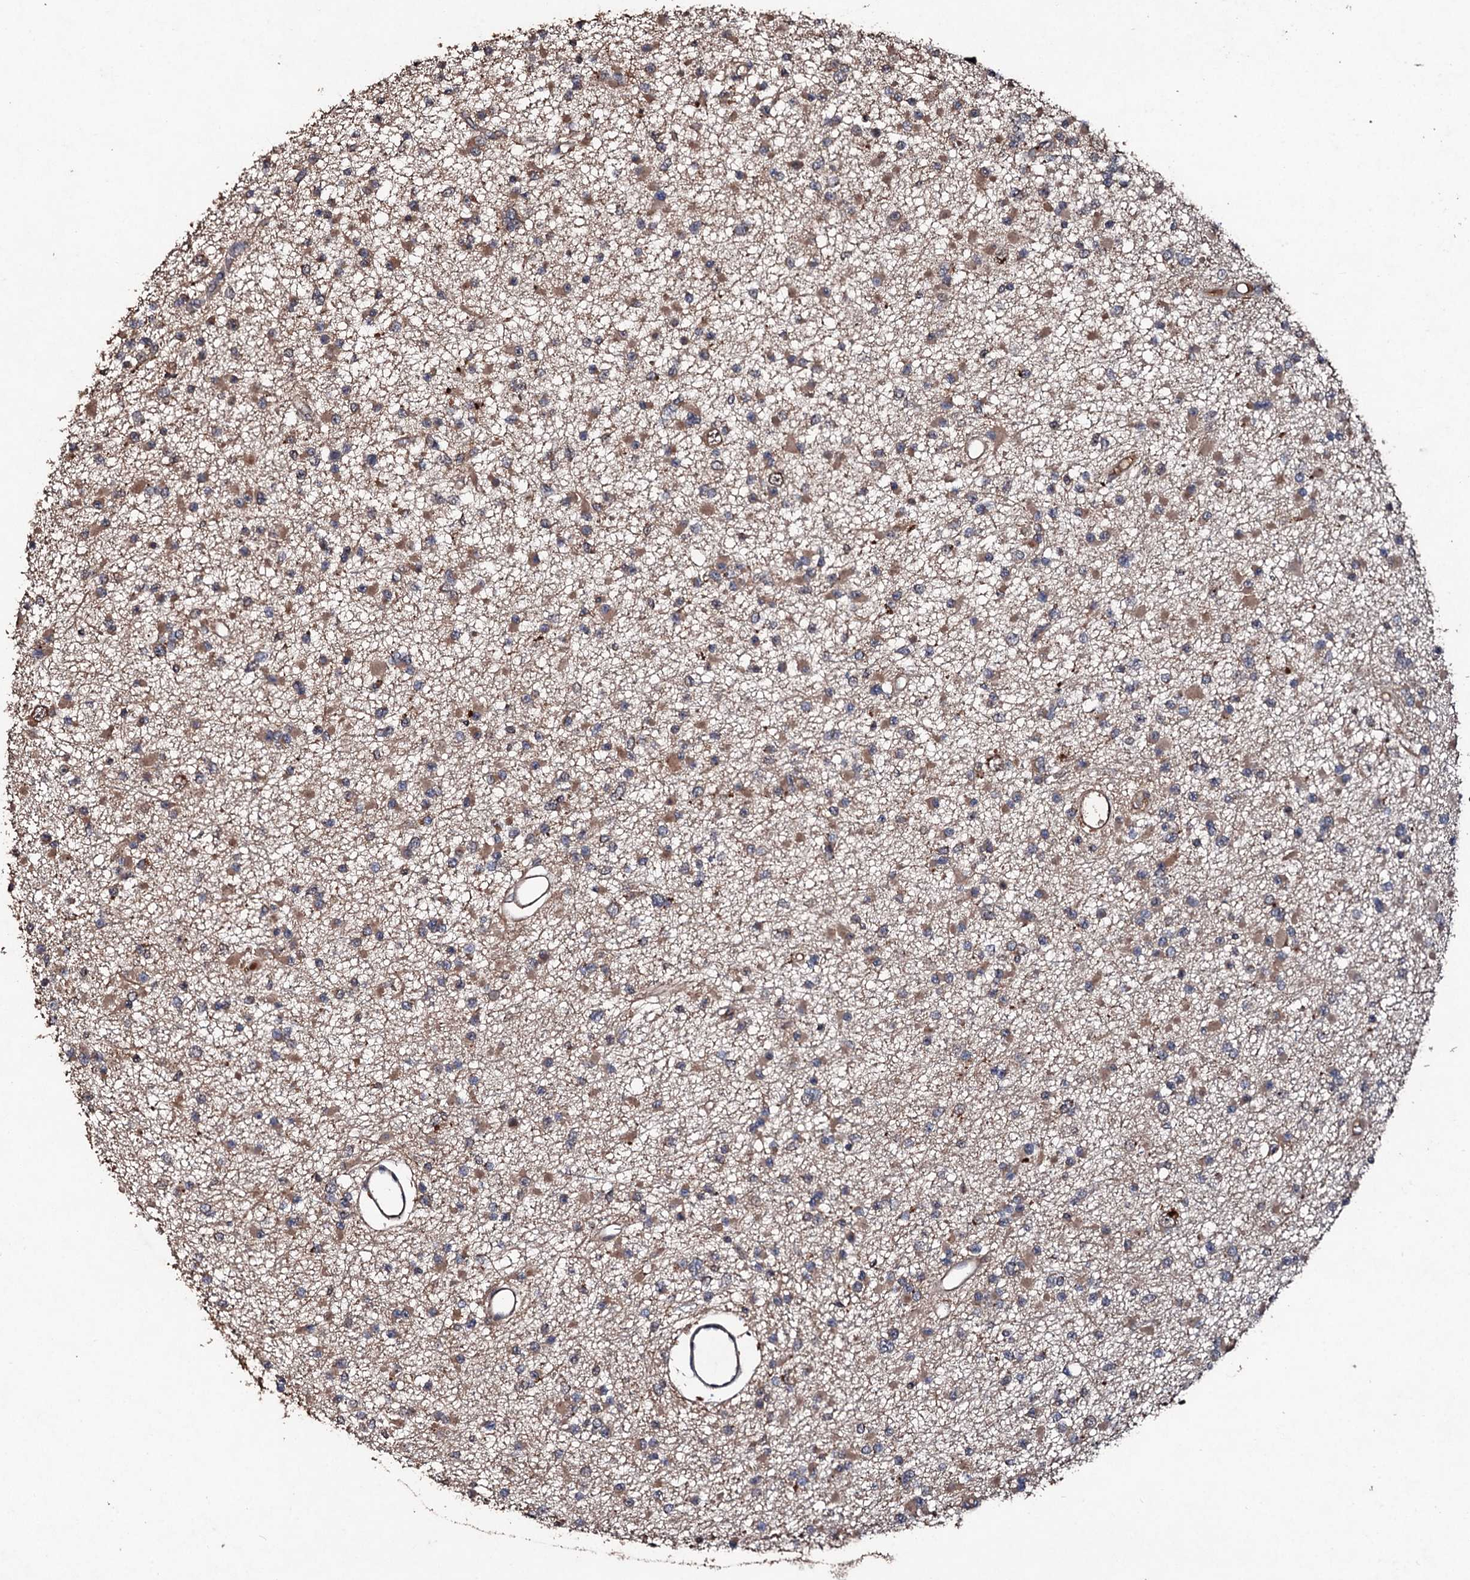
{"staining": {"intensity": "moderate", "quantity": "25%-75%", "location": "cytoplasmic/membranous"}, "tissue": "glioma", "cell_type": "Tumor cells", "image_type": "cancer", "snomed": [{"axis": "morphology", "description": "Glioma, malignant, Low grade"}, {"axis": "topography", "description": "Brain"}], "caption": "An image of malignant low-grade glioma stained for a protein exhibits moderate cytoplasmic/membranous brown staining in tumor cells. (Brightfield microscopy of DAB IHC at high magnification).", "gene": "KERA", "patient": {"sex": "female", "age": 22}}